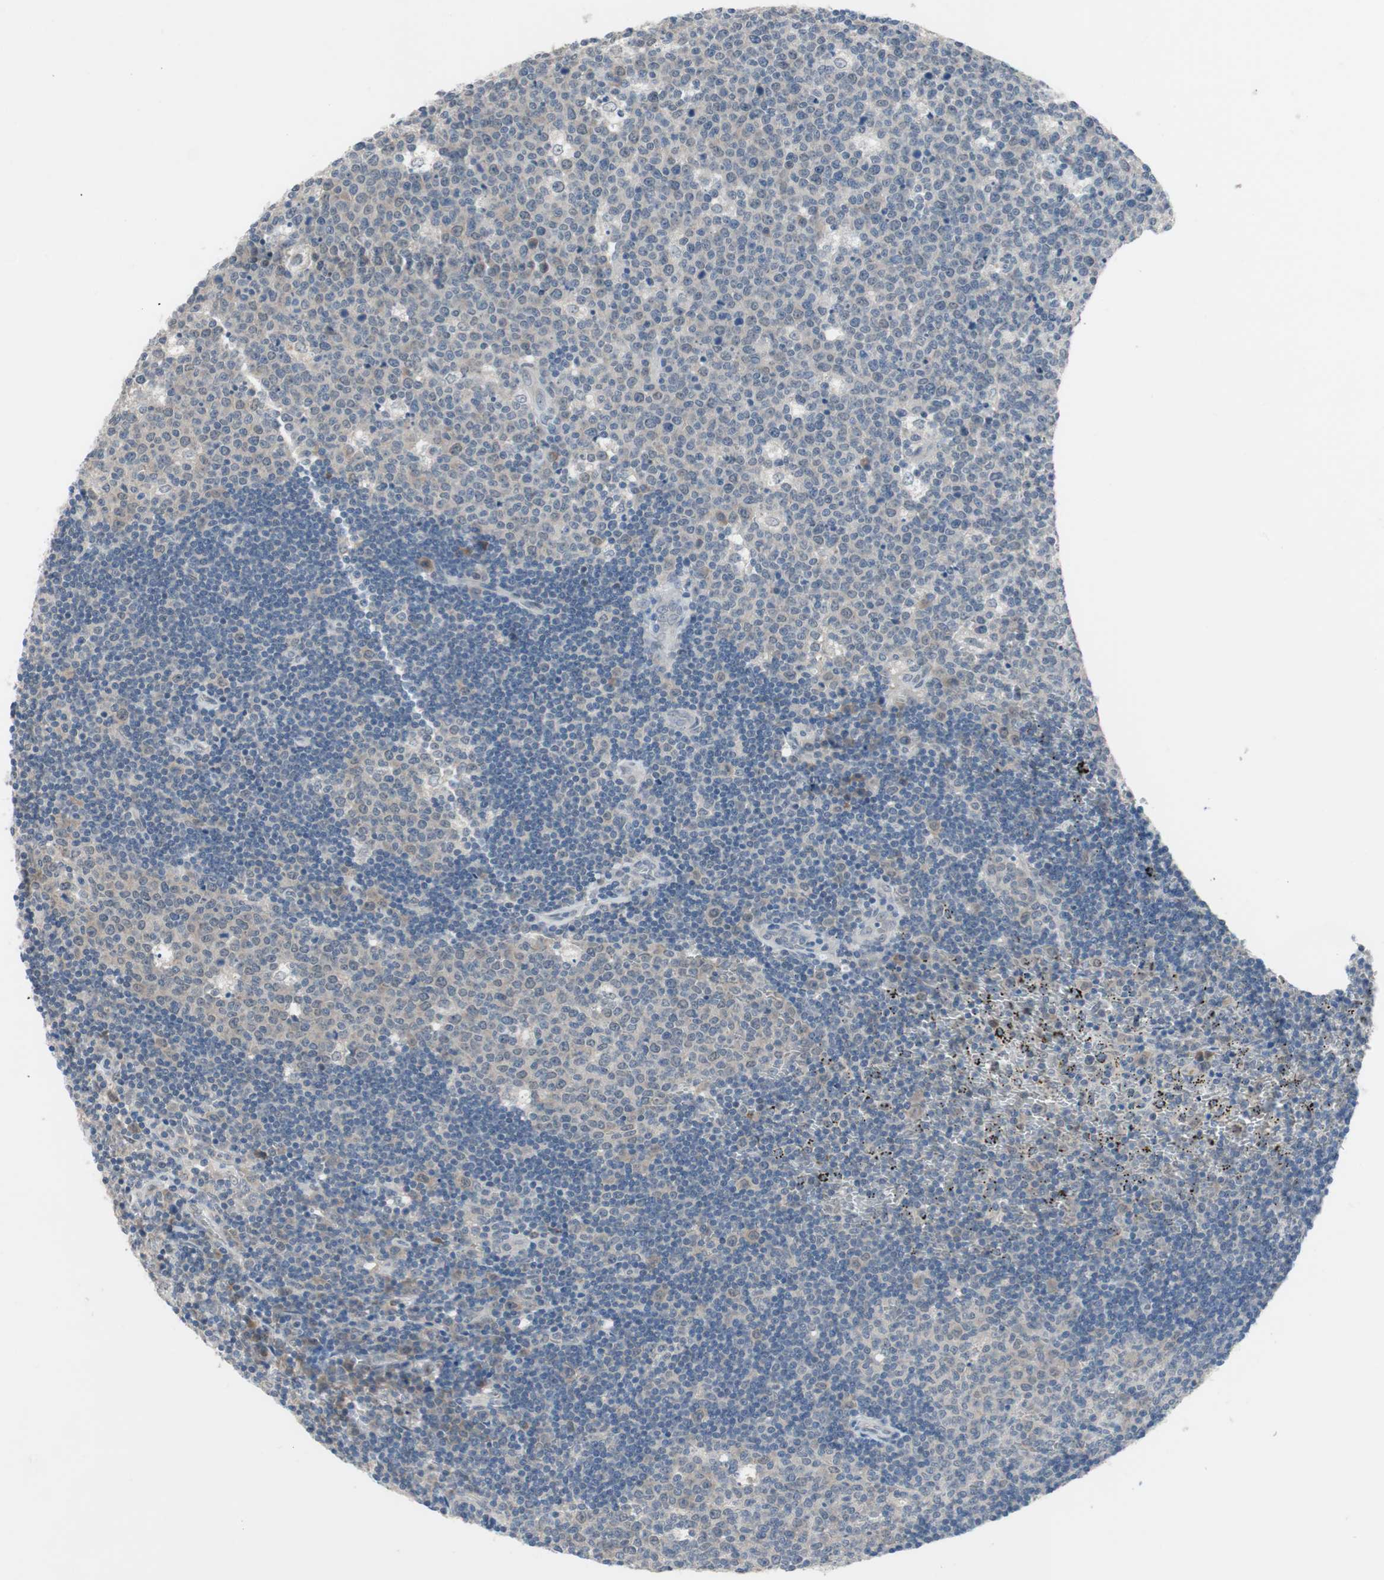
{"staining": {"intensity": "weak", "quantity": "<25%", "location": "cytoplasmic/membranous"}, "tissue": "lymph node", "cell_type": "Germinal center cells", "image_type": "normal", "snomed": [{"axis": "morphology", "description": "Normal tissue, NOS"}, {"axis": "topography", "description": "Lymph node"}, {"axis": "topography", "description": "Salivary gland"}], "caption": "The histopathology image exhibits no staining of germinal center cells in normal lymph node. (IHC, brightfield microscopy, high magnification).", "gene": "GRHL1", "patient": {"sex": "male", "age": 8}}